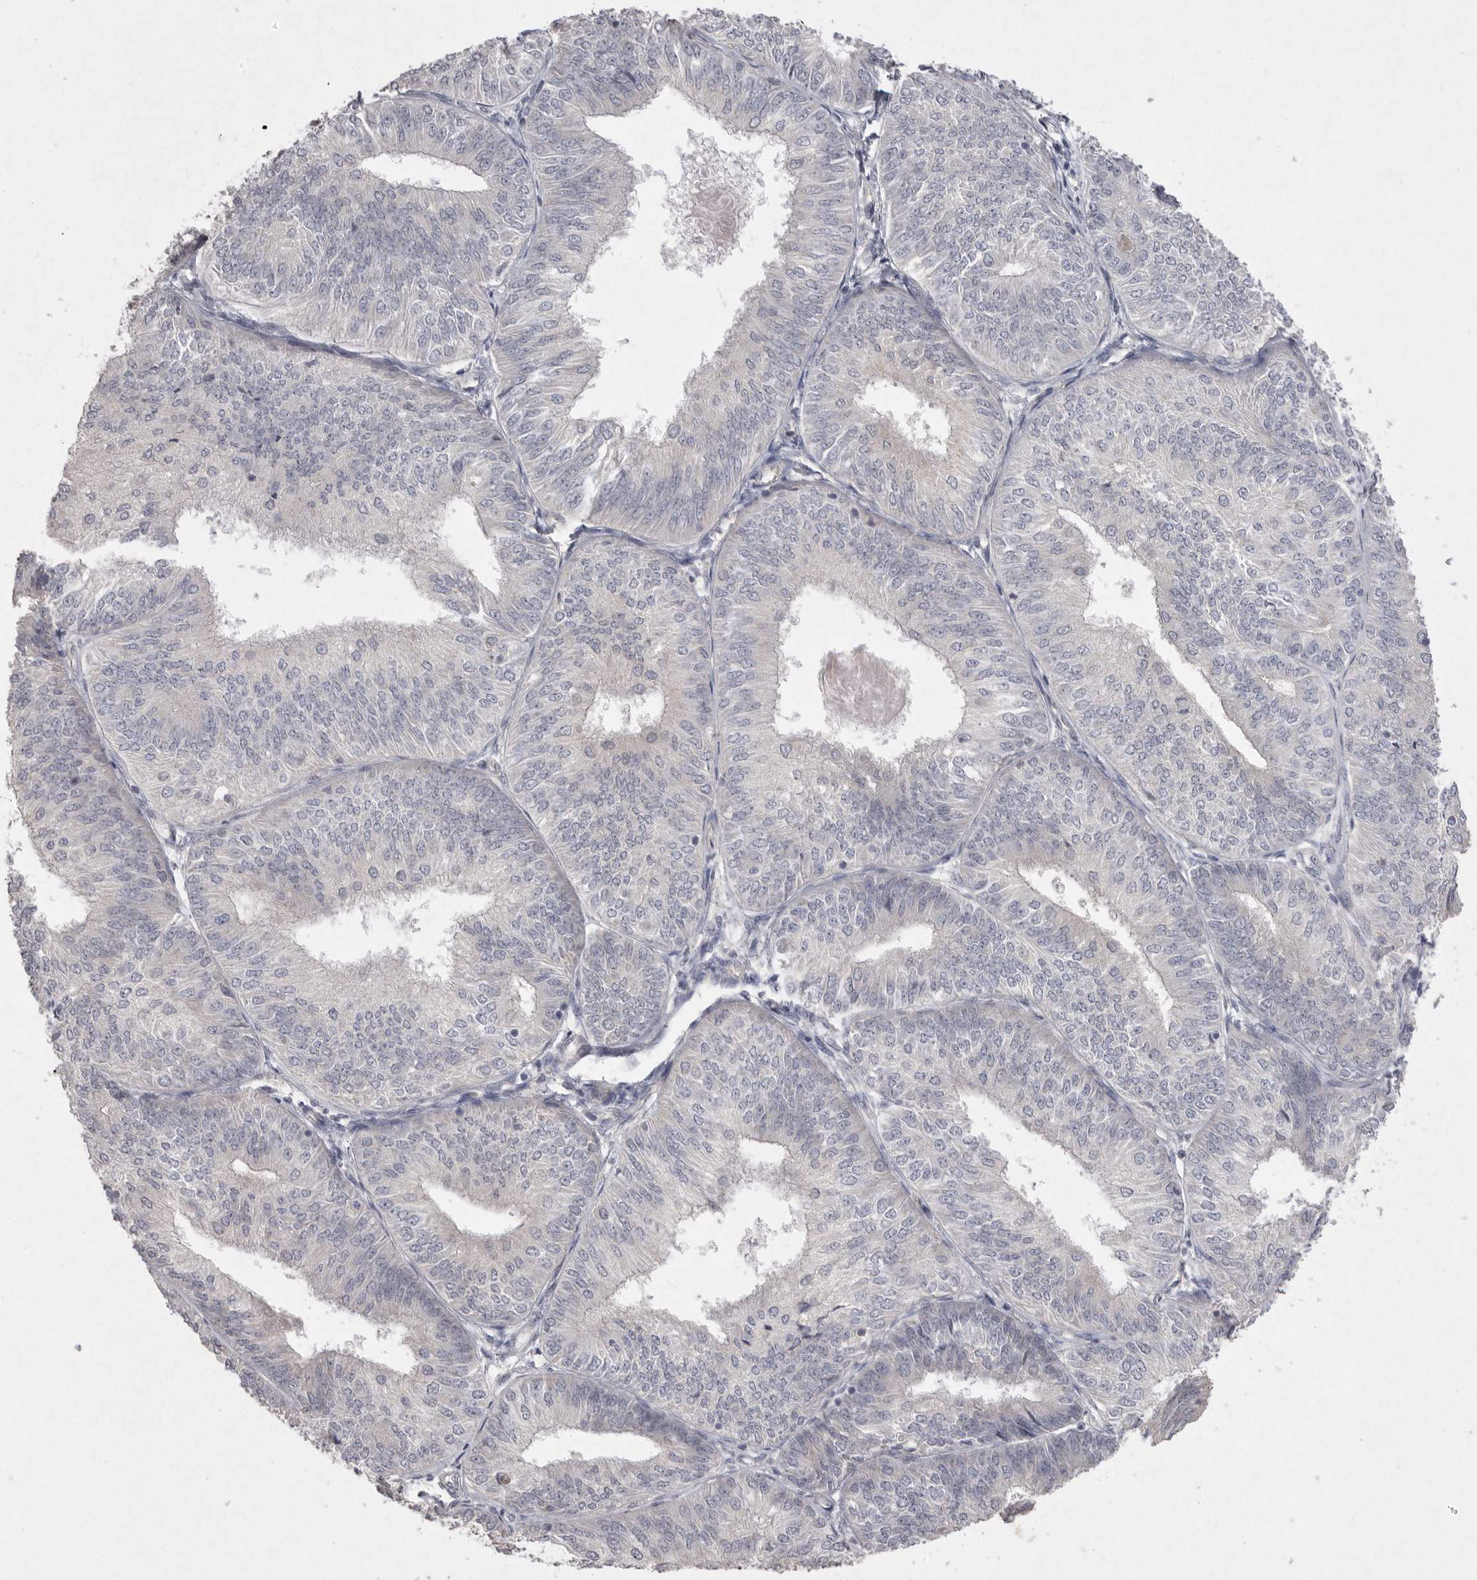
{"staining": {"intensity": "negative", "quantity": "none", "location": "none"}, "tissue": "endometrial cancer", "cell_type": "Tumor cells", "image_type": "cancer", "snomed": [{"axis": "morphology", "description": "Adenocarcinoma, NOS"}, {"axis": "topography", "description": "Endometrium"}], "caption": "Image shows no significant protein expression in tumor cells of adenocarcinoma (endometrial).", "gene": "VANGL2", "patient": {"sex": "female", "age": 58}}